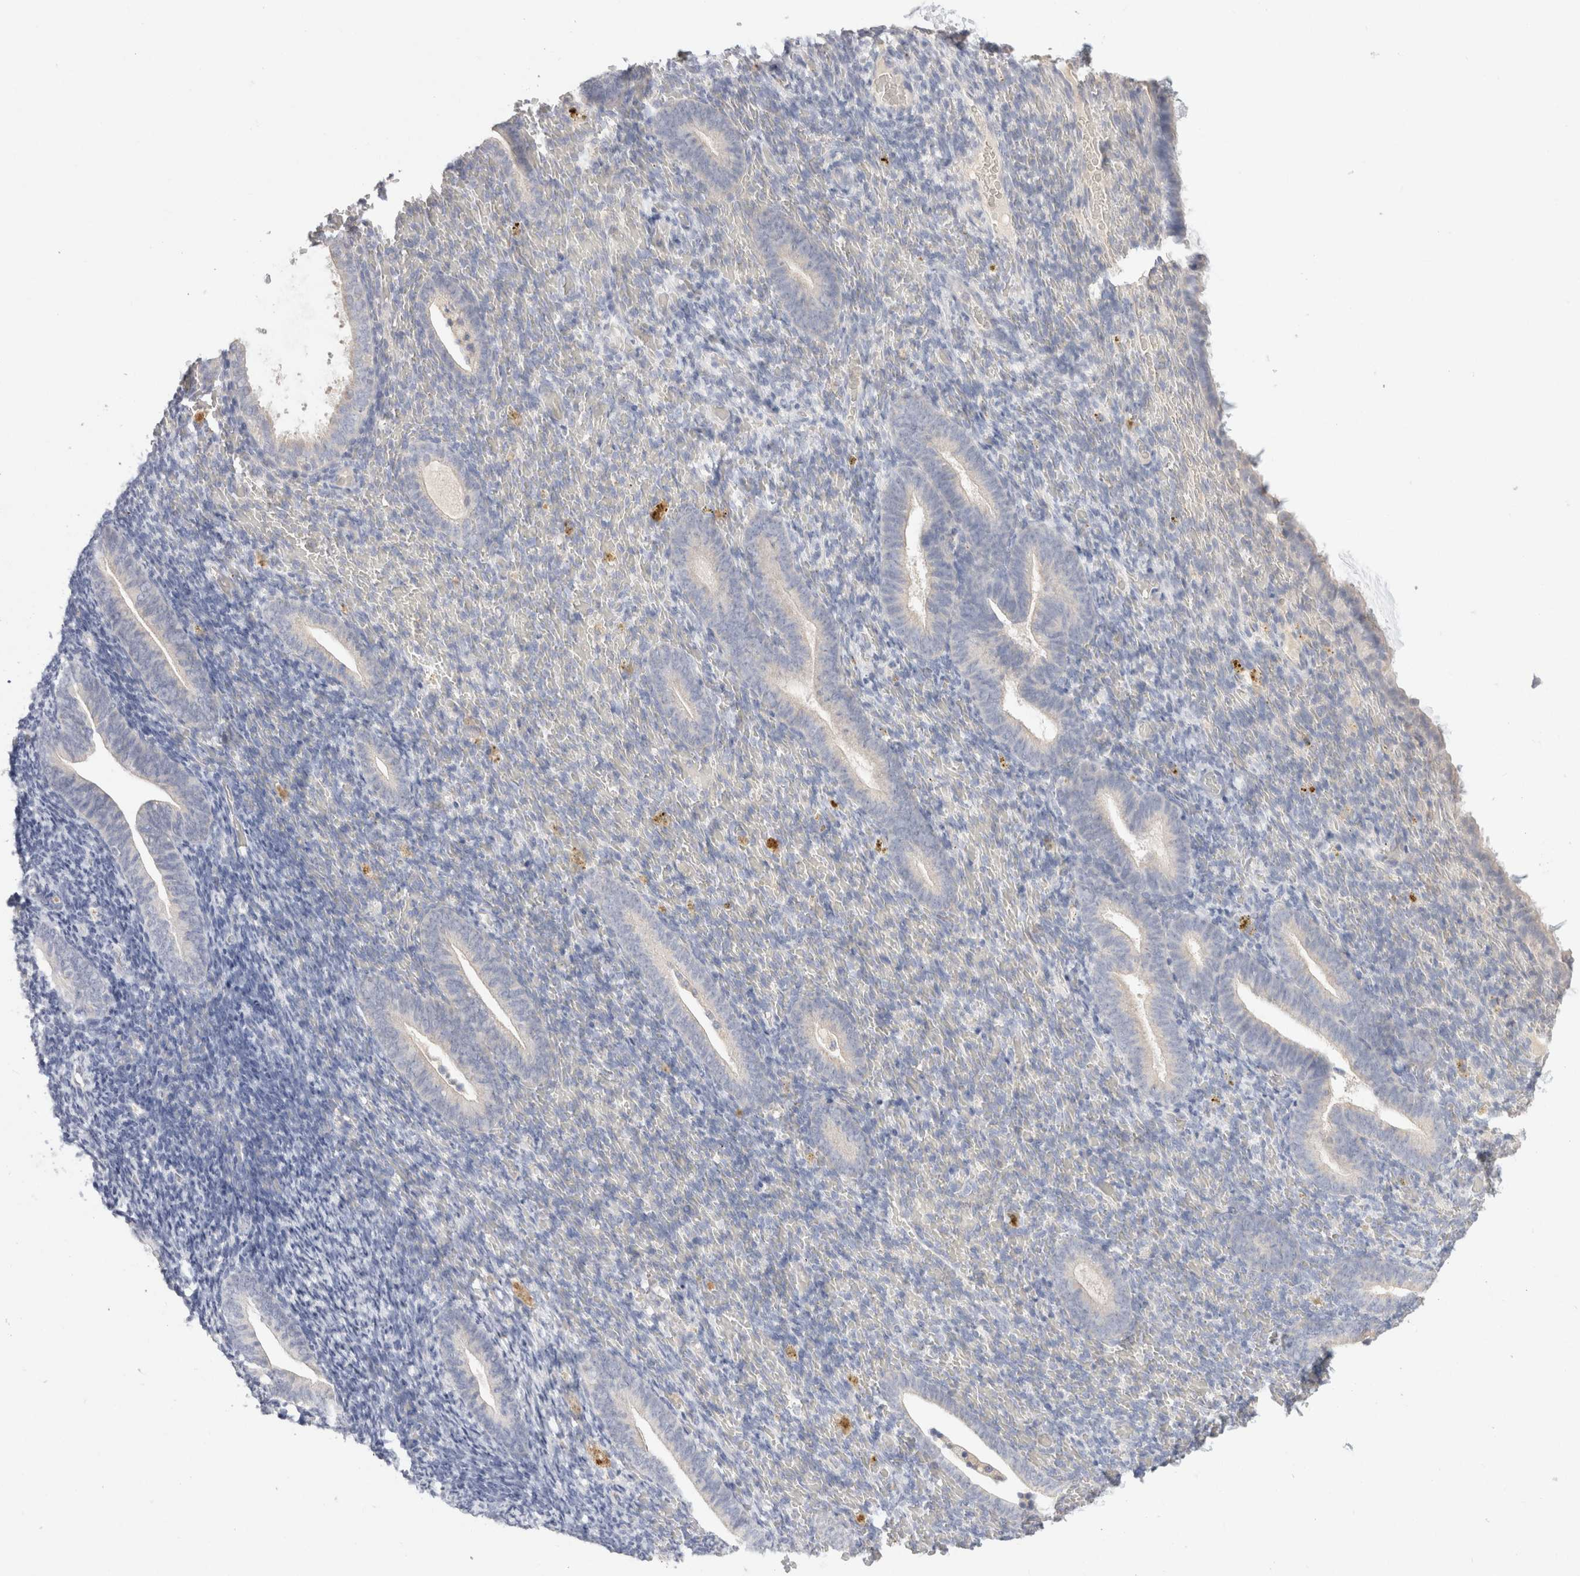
{"staining": {"intensity": "negative", "quantity": "none", "location": "none"}, "tissue": "endometrium", "cell_type": "Cells in endometrial stroma", "image_type": "normal", "snomed": [{"axis": "morphology", "description": "Normal tissue, NOS"}, {"axis": "topography", "description": "Endometrium"}], "caption": "An immunohistochemistry photomicrograph of normal endometrium is shown. There is no staining in cells in endometrial stroma of endometrium.", "gene": "MPP2", "patient": {"sex": "female", "age": 51}}